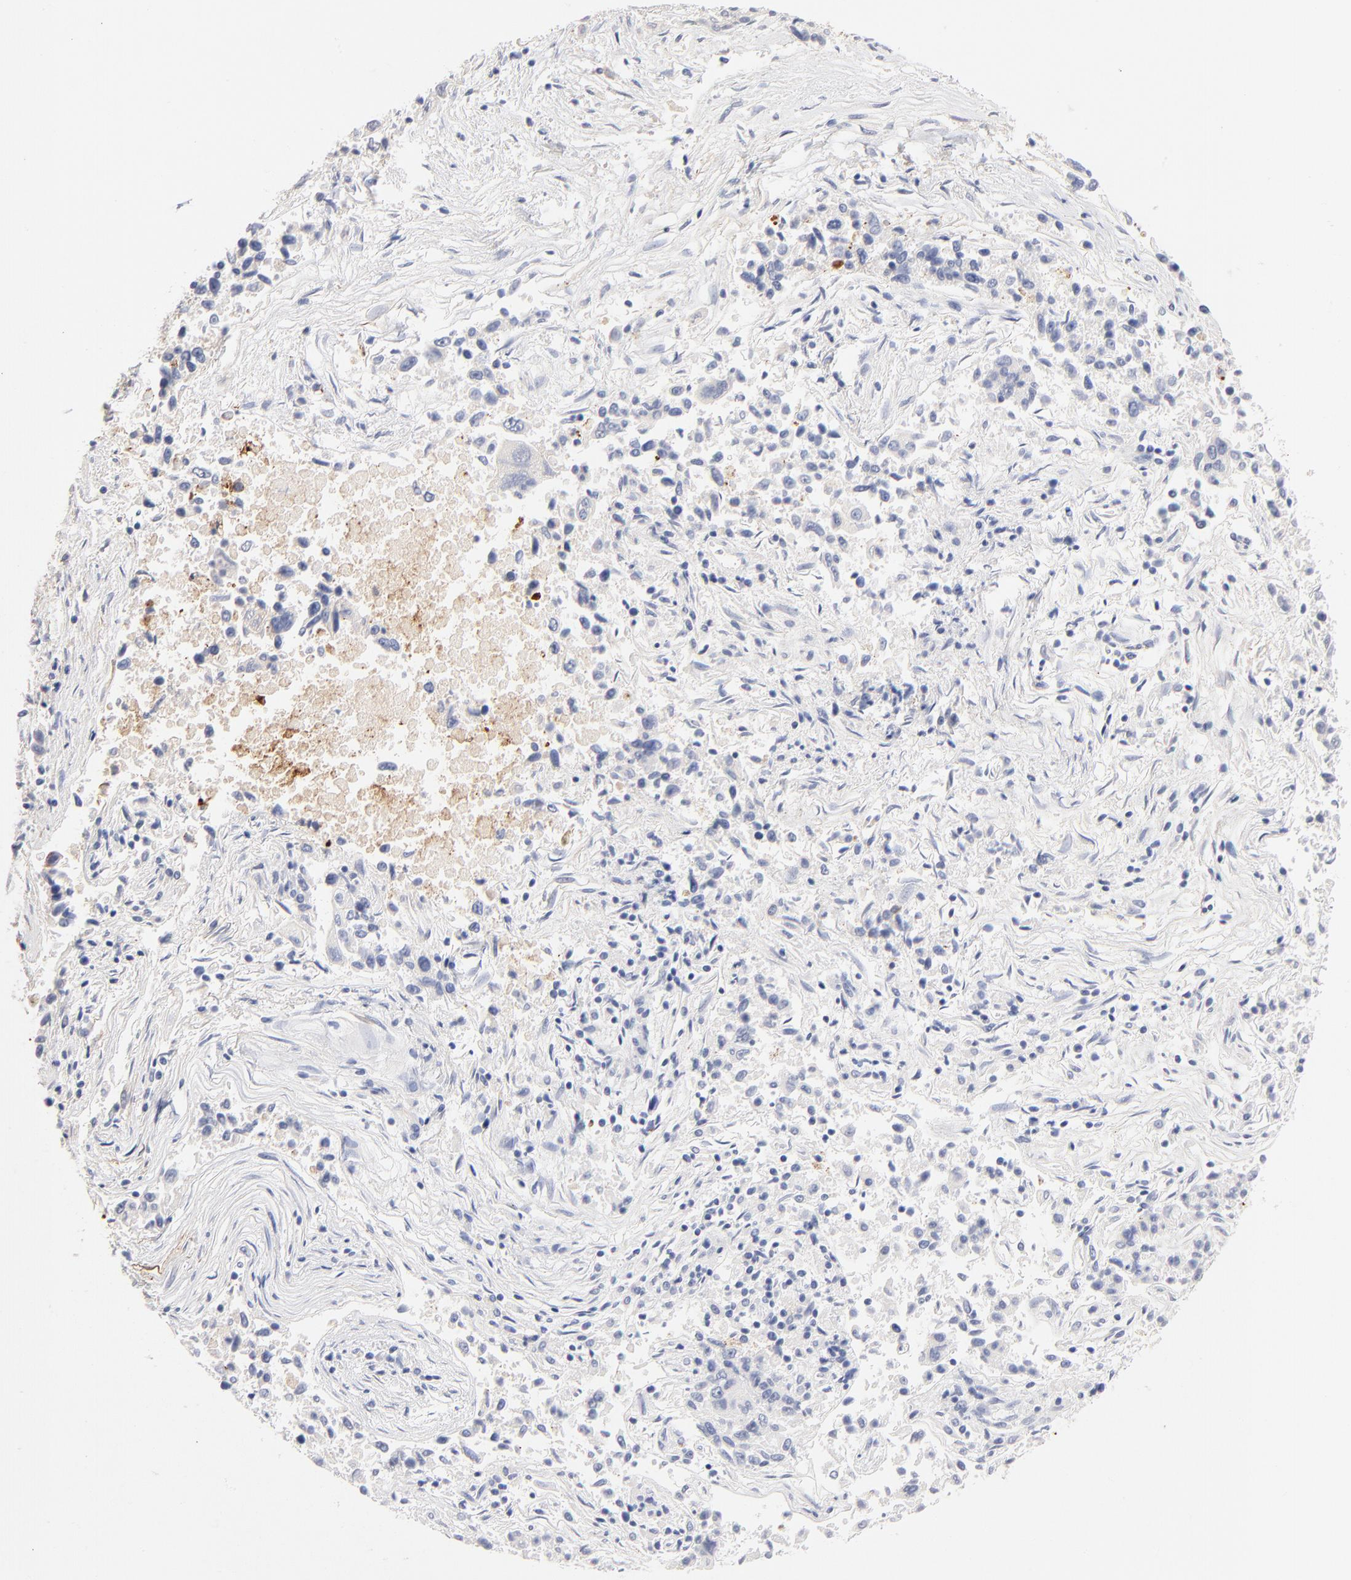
{"staining": {"intensity": "negative", "quantity": "none", "location": "none"}, "tissue": "lung cancer", "cell_type": "Tumor cells", "image_type": "cancer", "snomed": [{"axis": "morphology", "description": "Adenocarcinoma, NOS"}, {"axis": "topography", "description": "Lung"}], "caption": "An IHC photomicrograph of lung adenocarcinoma is shown. There is no staining in tumor cells of lung adenocarcinoma.", "gene": "APOH", "patient": {"sex": "male", "age": 84}}